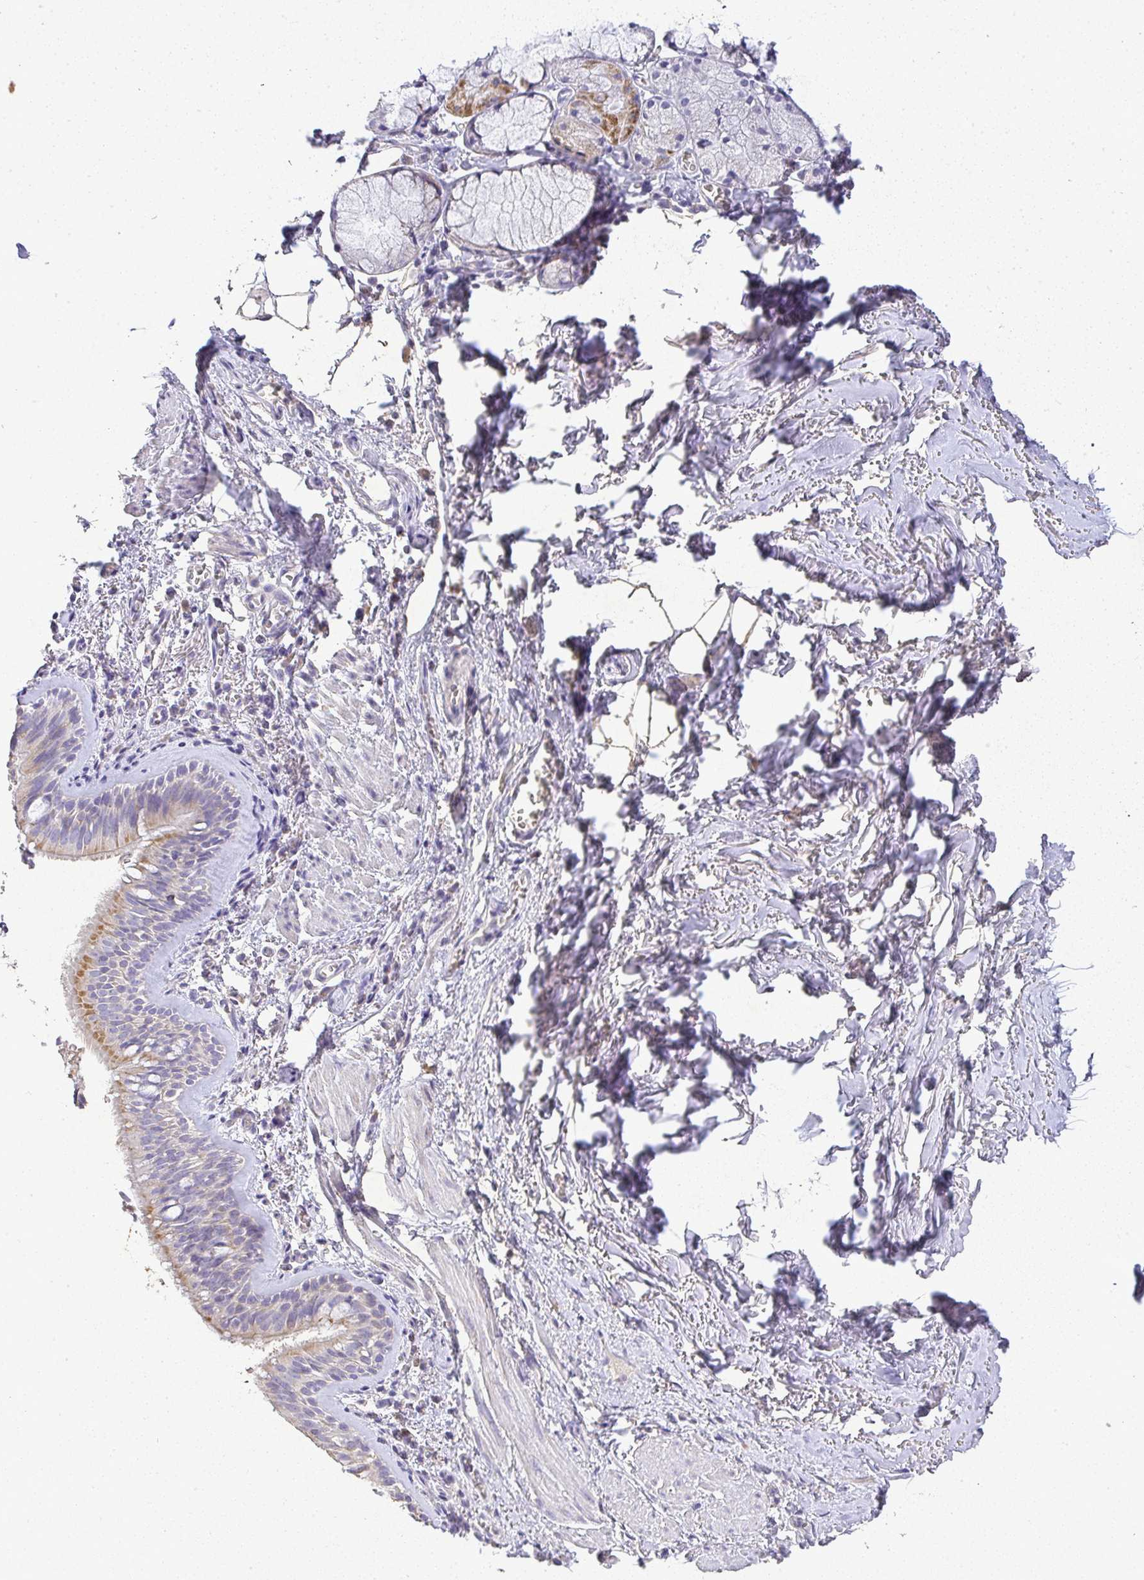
{"staining": {"intensity": "moderate", "quantity": "25%-75%", "location": "cytoplasmic/membranous"}, "tissue": "bronchus", "cell_type": "Respiratory epithelial cells", "image_type": "normal", "snomed": [{"axis": "morphology", "description": "Normal tissue, NOS"}, {"axis": "topography", "description": "Cartilage tissue"}, {"axis": "topography", "description": "Bronchus"}], "caption": "Respiratory epithelial cells display medium levels of moderate cytoplasmic/membranous staining in about 25%-75% of cells in unremarkable bronchus.", "gene": "RPS2", "patient": {"sex": "male", "age": 78}}